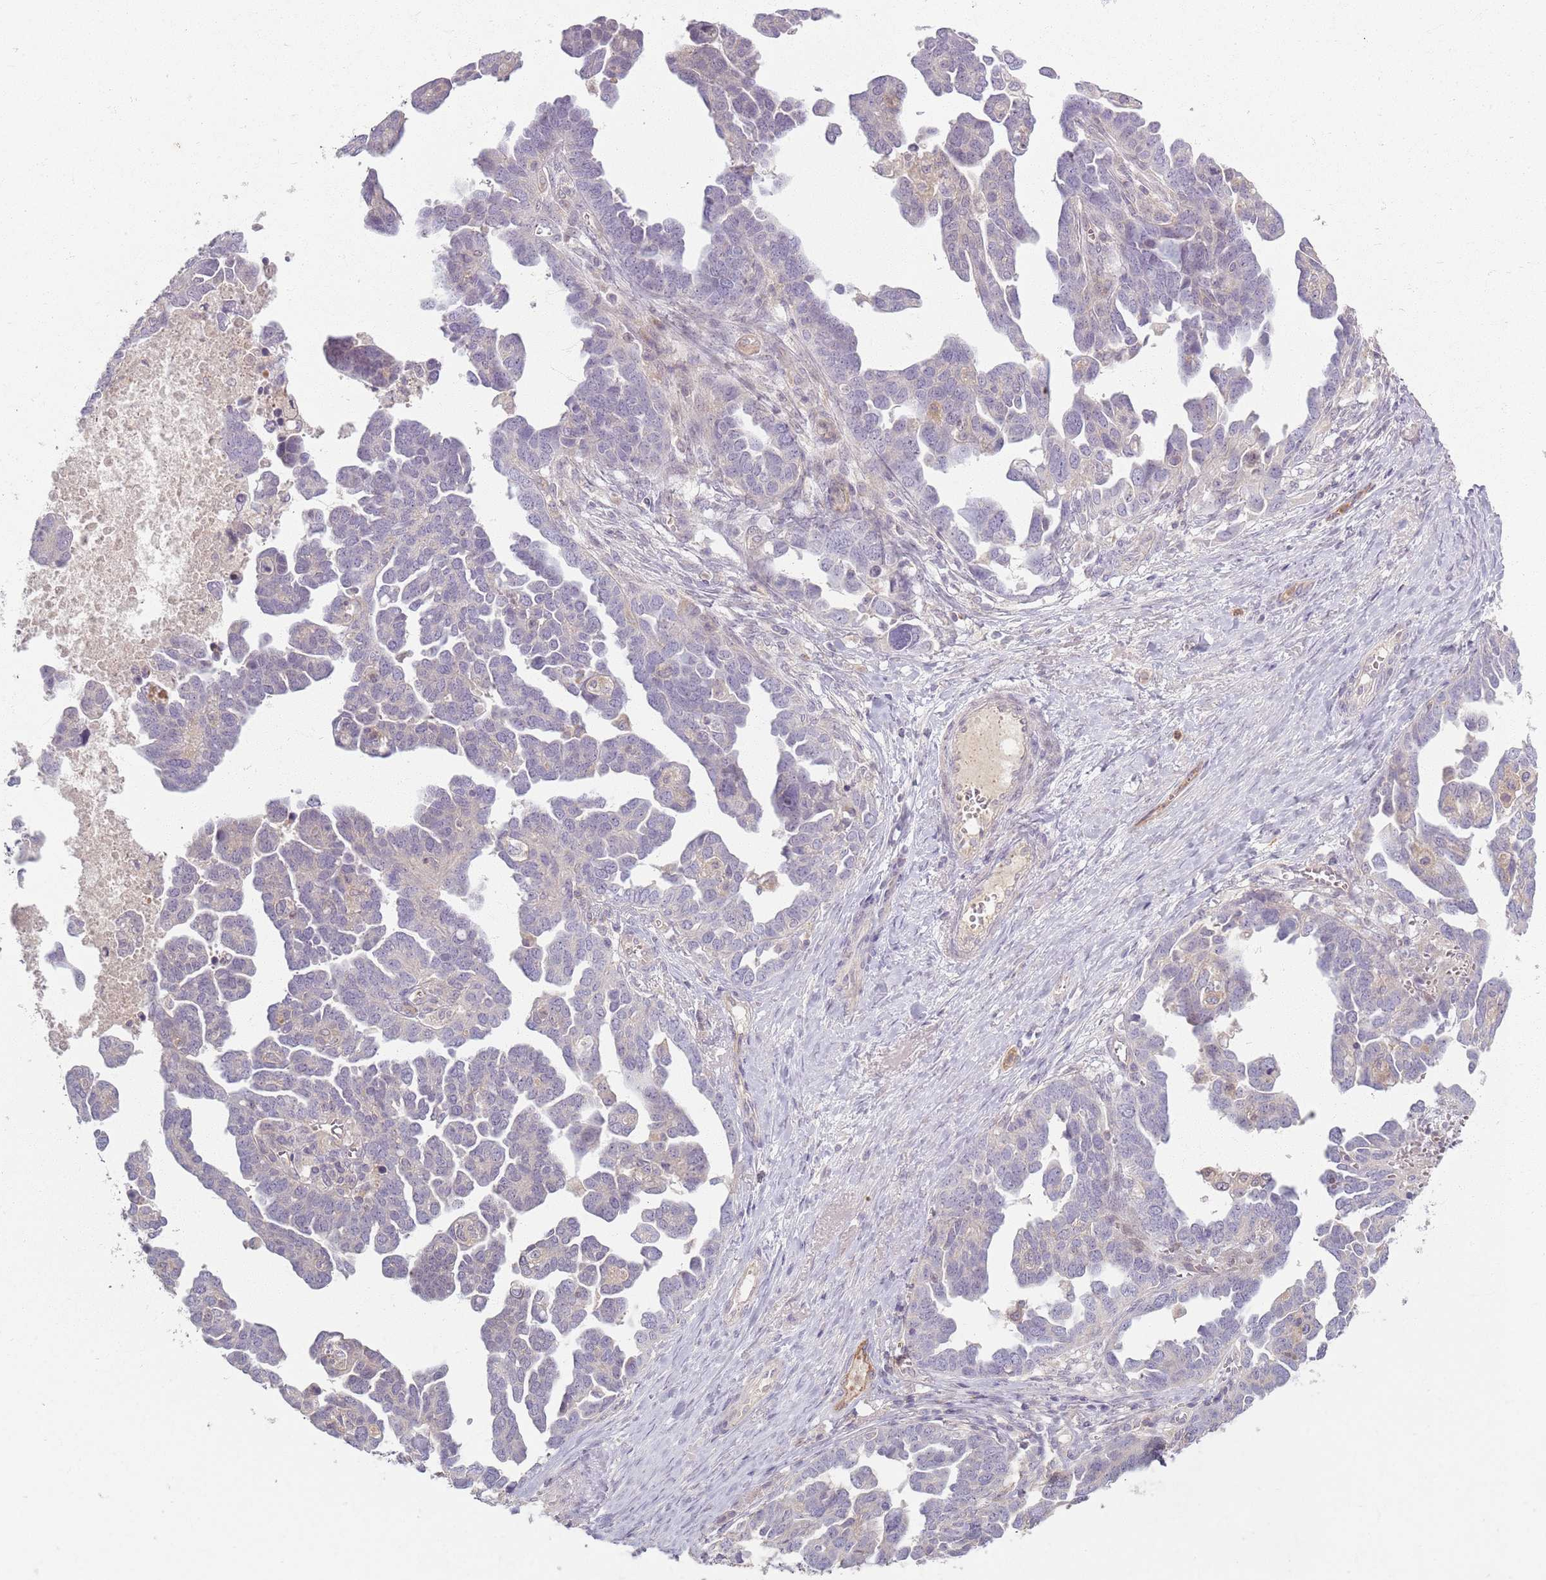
{"staining": {"intensity": "negative", "quantity": "none", "location": "none"}, "tissue": "ovarian cancer", "cell_type": "Tumor cells", "image_type": "cancer", "snomed": [{"axis": "morphology", "description": "Cystadenocarcinoma, serous, NOS"}, {"axis": "topography", "description": "Ovary"}], "caption": "Protein analysis of ovarian serous cystadenocarcinoma shows no significant positivity in tumor cells.", "gene": "ZDHHC2", "patient": {"sex": "female", "age": 54}}